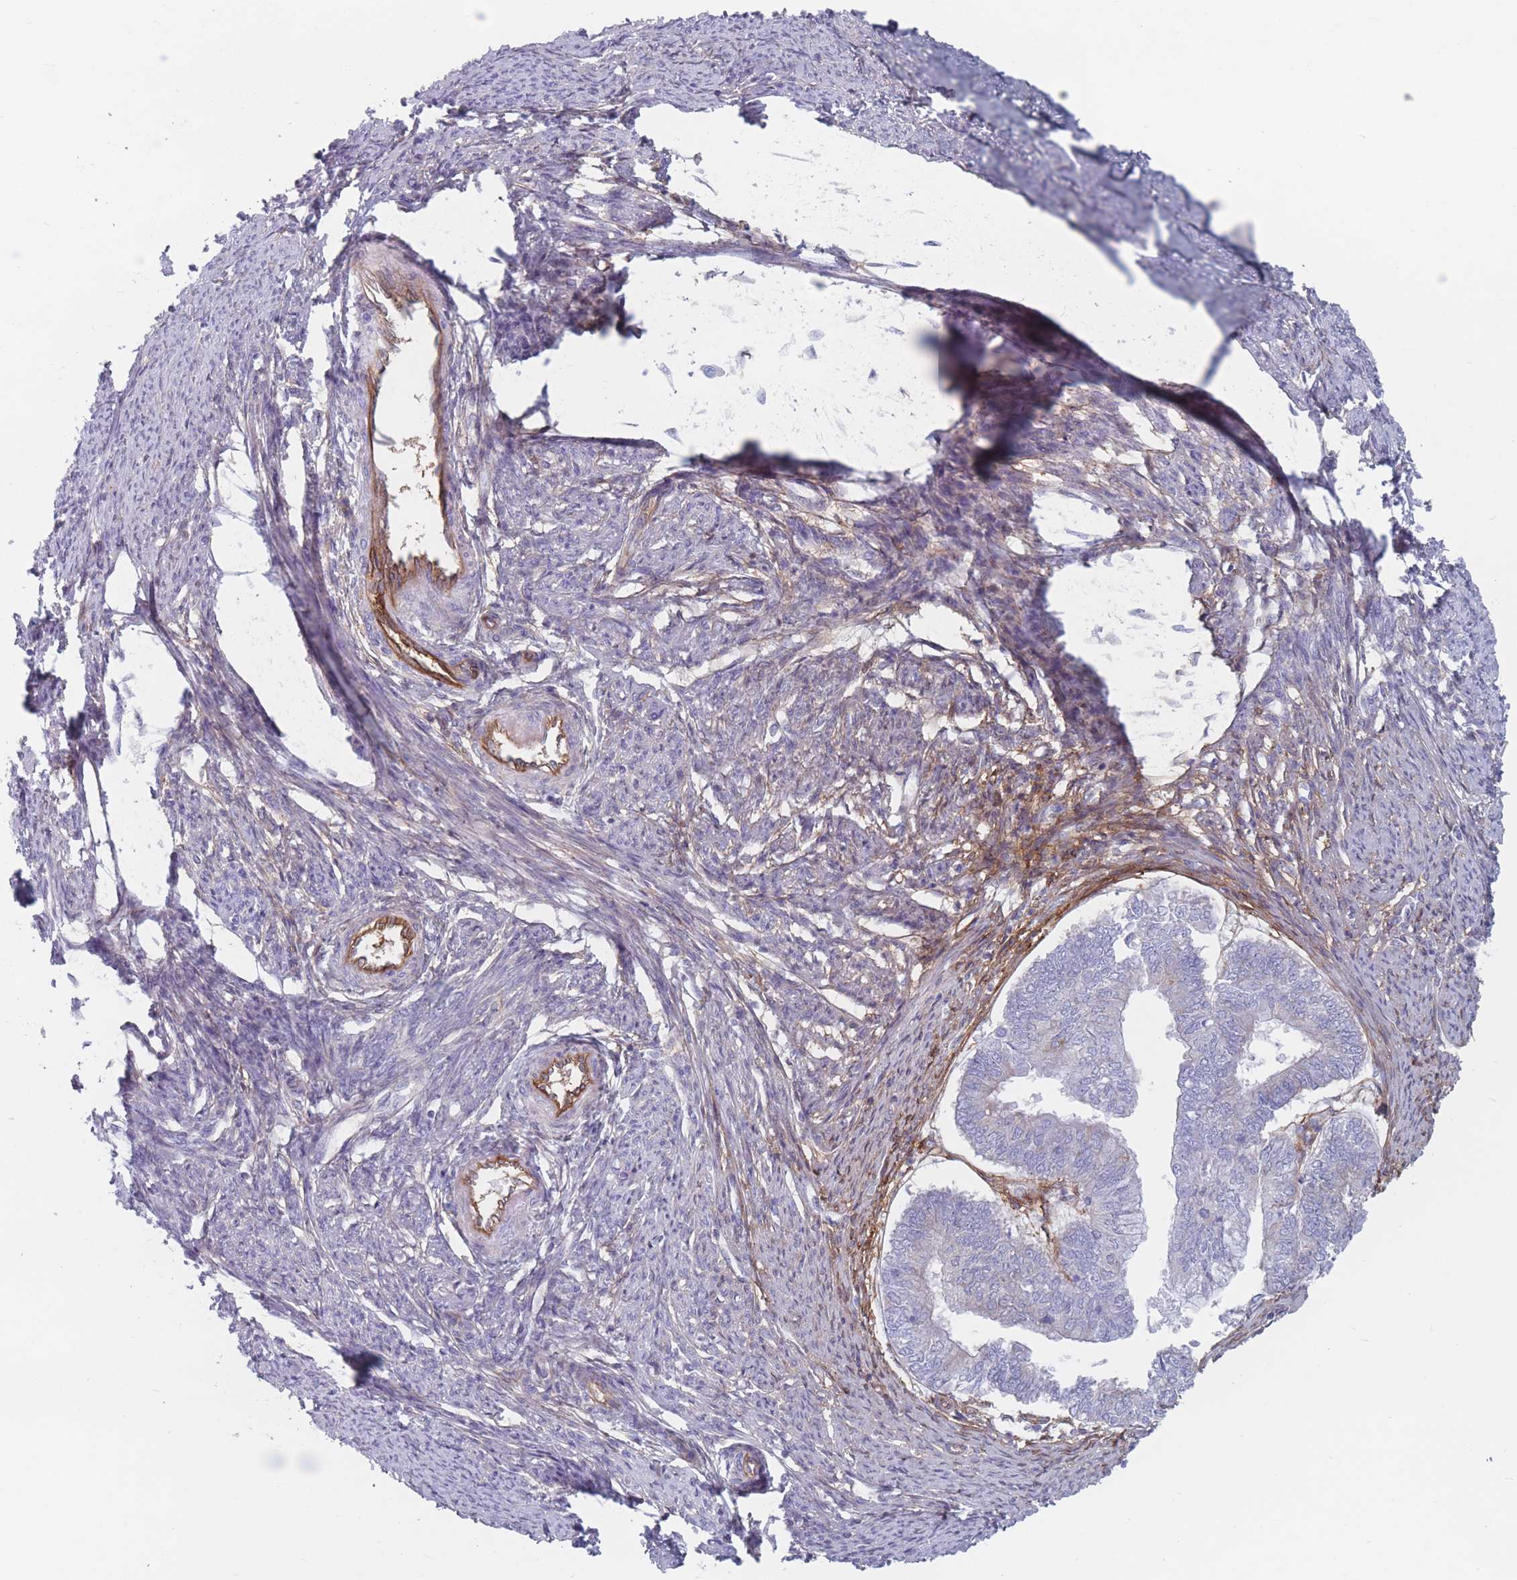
{"staining": {"intensity": "moderate", "quantity": "<25%", "location": "cytoplasmic/membranous"}, "tissue": "smooth muscle", "cell_type": "Smooth muscle cells", "image_type": "normal", "snomed": [{"axis": "morphology", "description": "Normal tissue, NOS"}, {"axis": "topography", "description": "Smooth muscle"}, {"axis": "topography", "description": "Uterus"}], "caption": "Immunohistochemical staining of benign human smooth muscle displays low levels of moderate cytoplasmic/membranous positivity in about <25% of smooth muscle cells.", "gene": "PLPP1", "patient": {"sex": "female", "age": 59}}